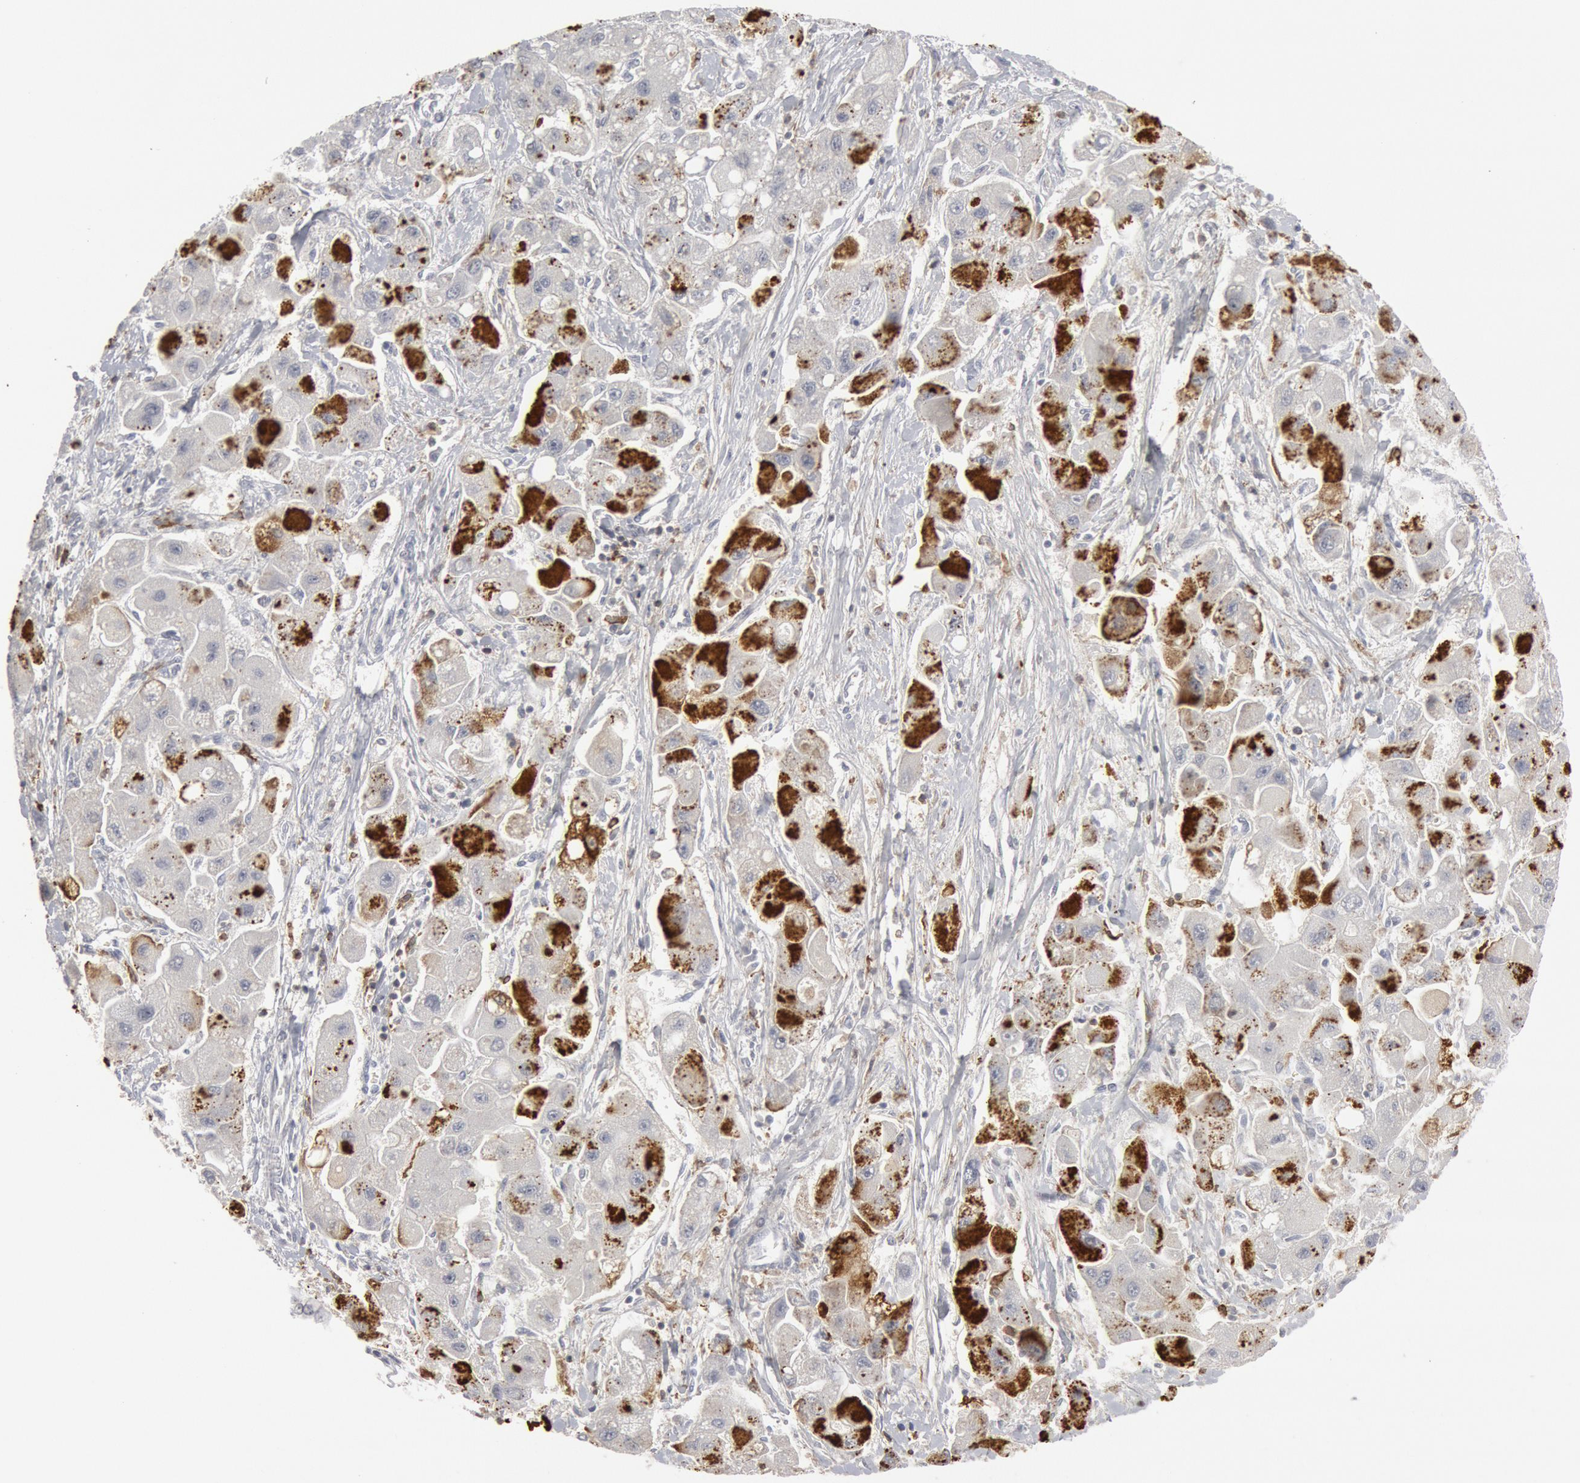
{"staining": {"intensity": "moderate", "quantity": "<25%", "location": "cytoplasmic/membranous"}, "tissue": "liver cancer", "cell_type": "Tumor cells", "image_type": "cancer", "snomed": [{"axis": "morphology", "description": "Carcinoma, Hepatocellular, NOS"}, {"axis": "topography", "description": "Liver"}], "caption": "Protein expression analysis of human liver cancer (hepatocellular carcinoma) reveals moderate cytoplasmic/membranous expression in about <25% of tumor cells. (DAB (3,3'-diaminobenzidine) IHC with brightfield microscopy, high magnification).", "gene": "C1QC", "patient": {"sex": "male", "age": 24}}